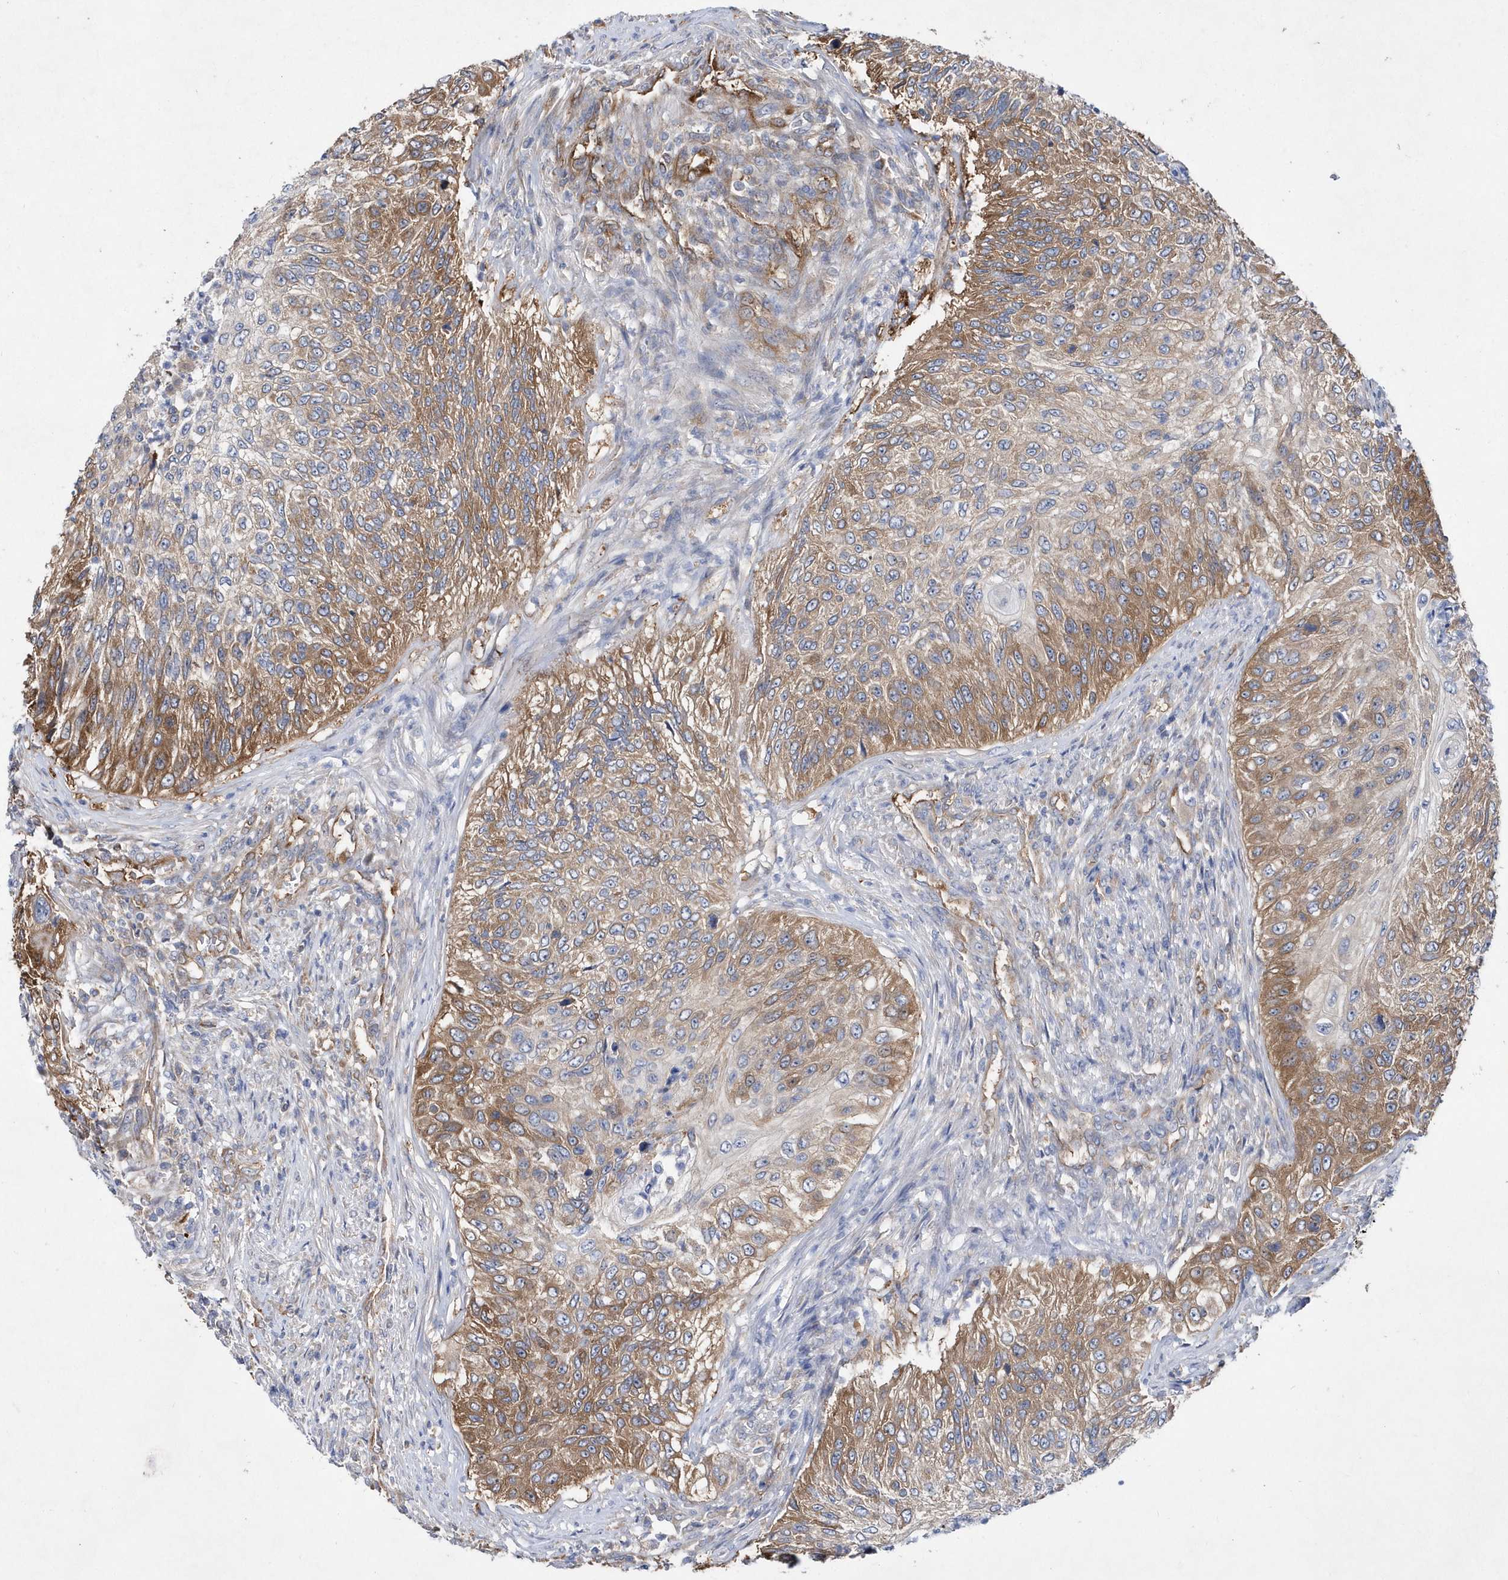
{"staining": {"intensity": "moderate", "quantity": "25%-75%", "location": "cytoplasmic/membranous"}, "tissue": "urothelial cancer", "cell_type": "Tumor cells", "image_type": "cancer", "snomed": [{"axis": "morphology", "description": "Urothelial carcinoma, High grade"}, {"axis": "topography", "description": "Urinary bladder"}], "caption": "High-grade urothelial carcinoma stained for a protein displays moderate cytoplasmic/membranous positivity in tumor cells.", "gene": "JKAMP", "patient": {"sex": "female", "age": 60}}